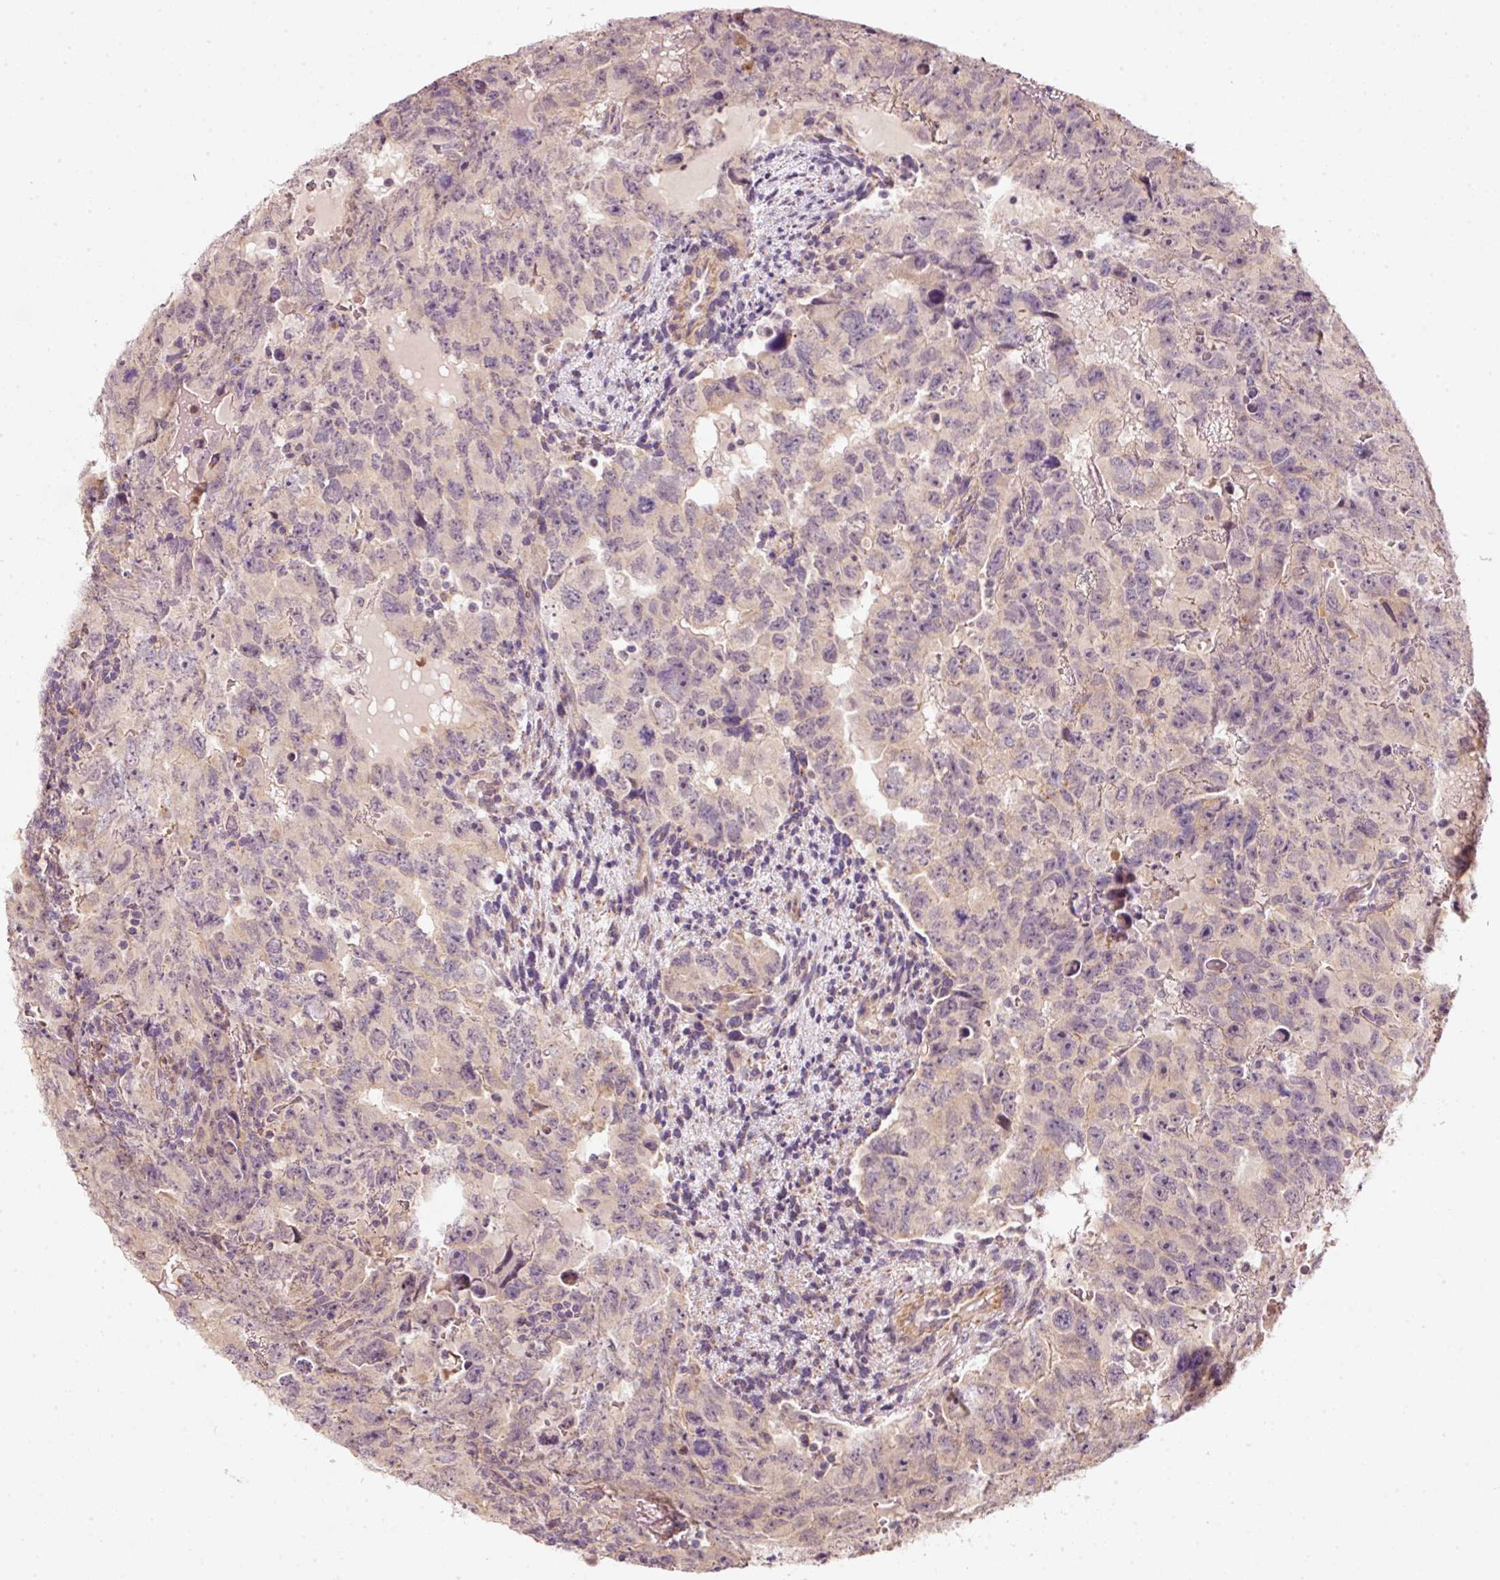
{"staining": {"intensity": "negative", "quantity": "none", "location": "none"}, "tissue": "testis cancer", "cell_type": "Tumor cells", "image_type": "cancer", "snomed": [{"axis": "morphology", "description": "Carcinoma, Embryonal, NOS"}, {"axis": "topography", "description": "Testis"}], "caption": "Immunohistochemistry (IHC) image of neoplastic tissue: human testis embryonal carcinoma stained with DAB reveals no significant protein positivity in tumor cells.", "gene": "ARHGAP22", "patient": {"sex": "male", "age": 24}}